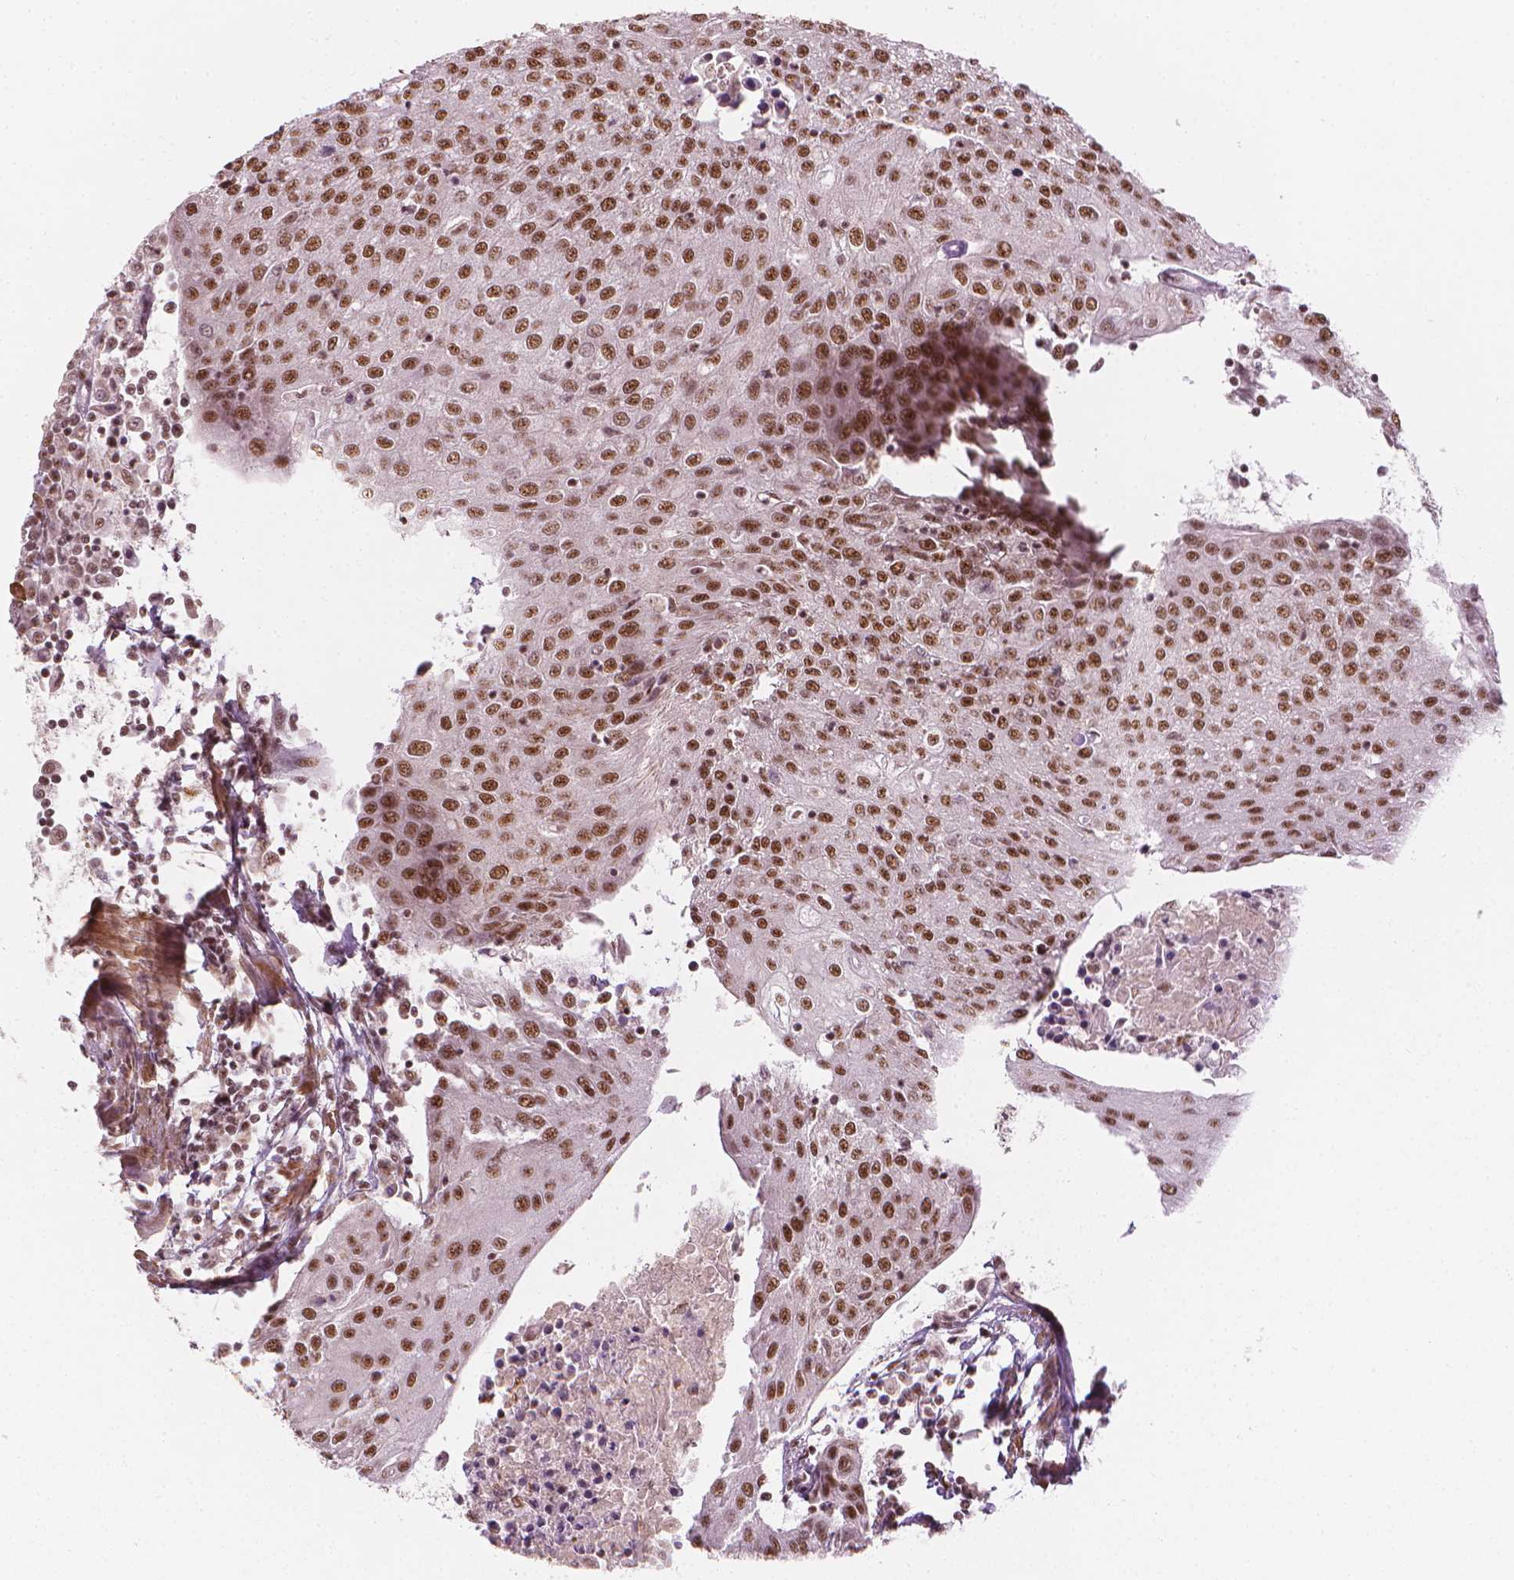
{"staining": {"intensity": "moderate", "quantity": ">75%", "location": "nuclear"}, "tissue": "urothelial cancer", "cell_type": "Tumor cells", "image_type": "cancer", "snomed": [{"axis": "morphology", "description": "Urothelial carcinoma, High grade"}, {"axis": "topography", "description": "Urinary bladder"}], "caption": "High-power microscopy captured an immunohistochemistry (IHC) histopathology image of urothelial carcinoma (high-grade), revealing moderate nuclear positivity in about >75% of tumor cells. The staining is performed using DAB brown chromogen to label protein expression. The nuclei are counter-stained blue using hematoxylin.", "gene": "ELF2", "patient": {"sex": "female", "age": 85}}